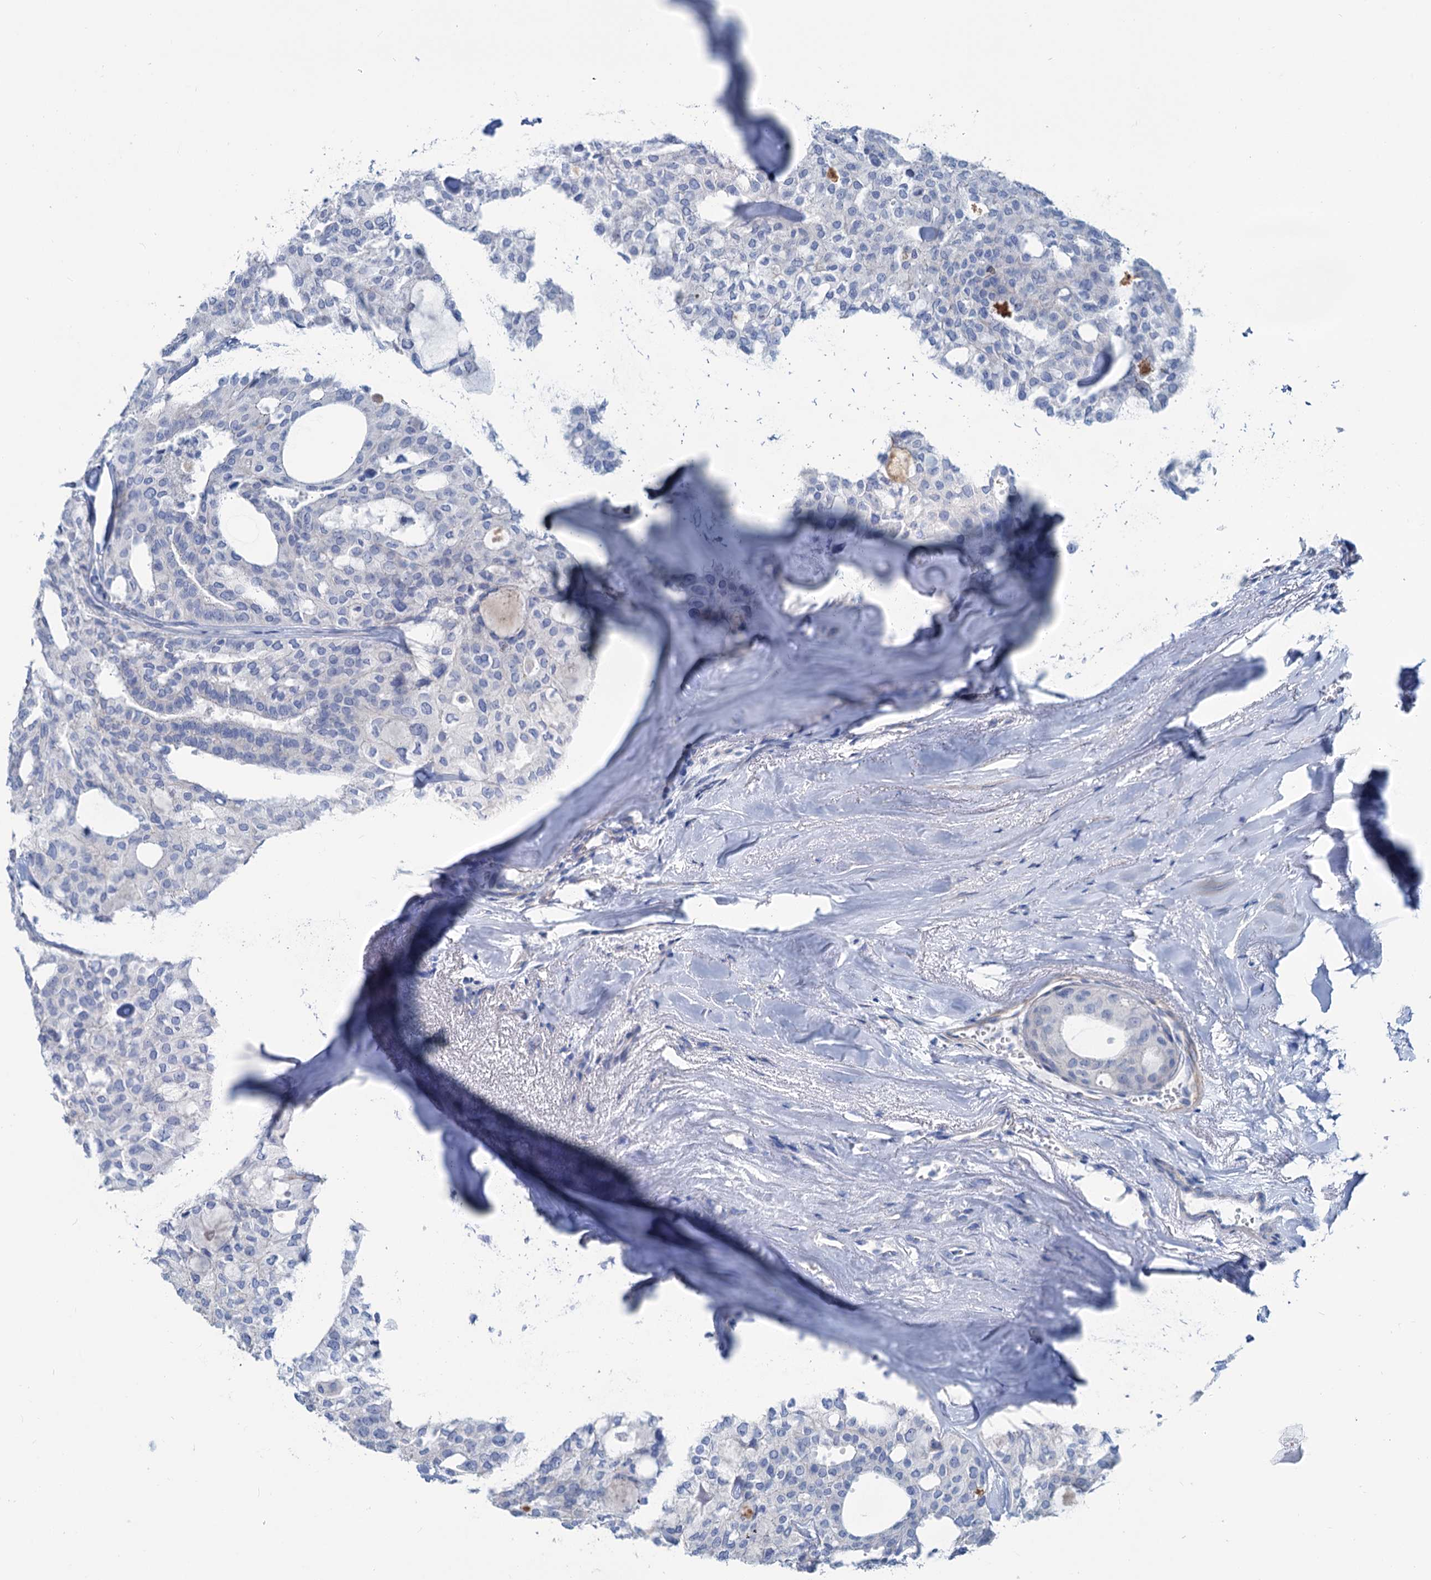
{"staining": {"intensity": "negative", "quantity": "none", "location": "none"}, "tissue": "thyroid cancer", "cell_type": "Tumor cells", "image_type": "cancer", "snomed": [{"axis": "morphology", "description": "Follicular adenoma carcinoma, NOS"}, {"axis": "topography", "description": "Thyroid gland"}], "caption": "This is a image of immunohistochemistry staining of thyroid cancer, which shows no expression in tumor cells. (DAB (3,3'-diaminobenzidine) immunohistochemistry (IHC) visualized using brightfield microscopy, high magnification).", "gene": "SLC1A3", "patient": {"sex": "male", "age": 75}}